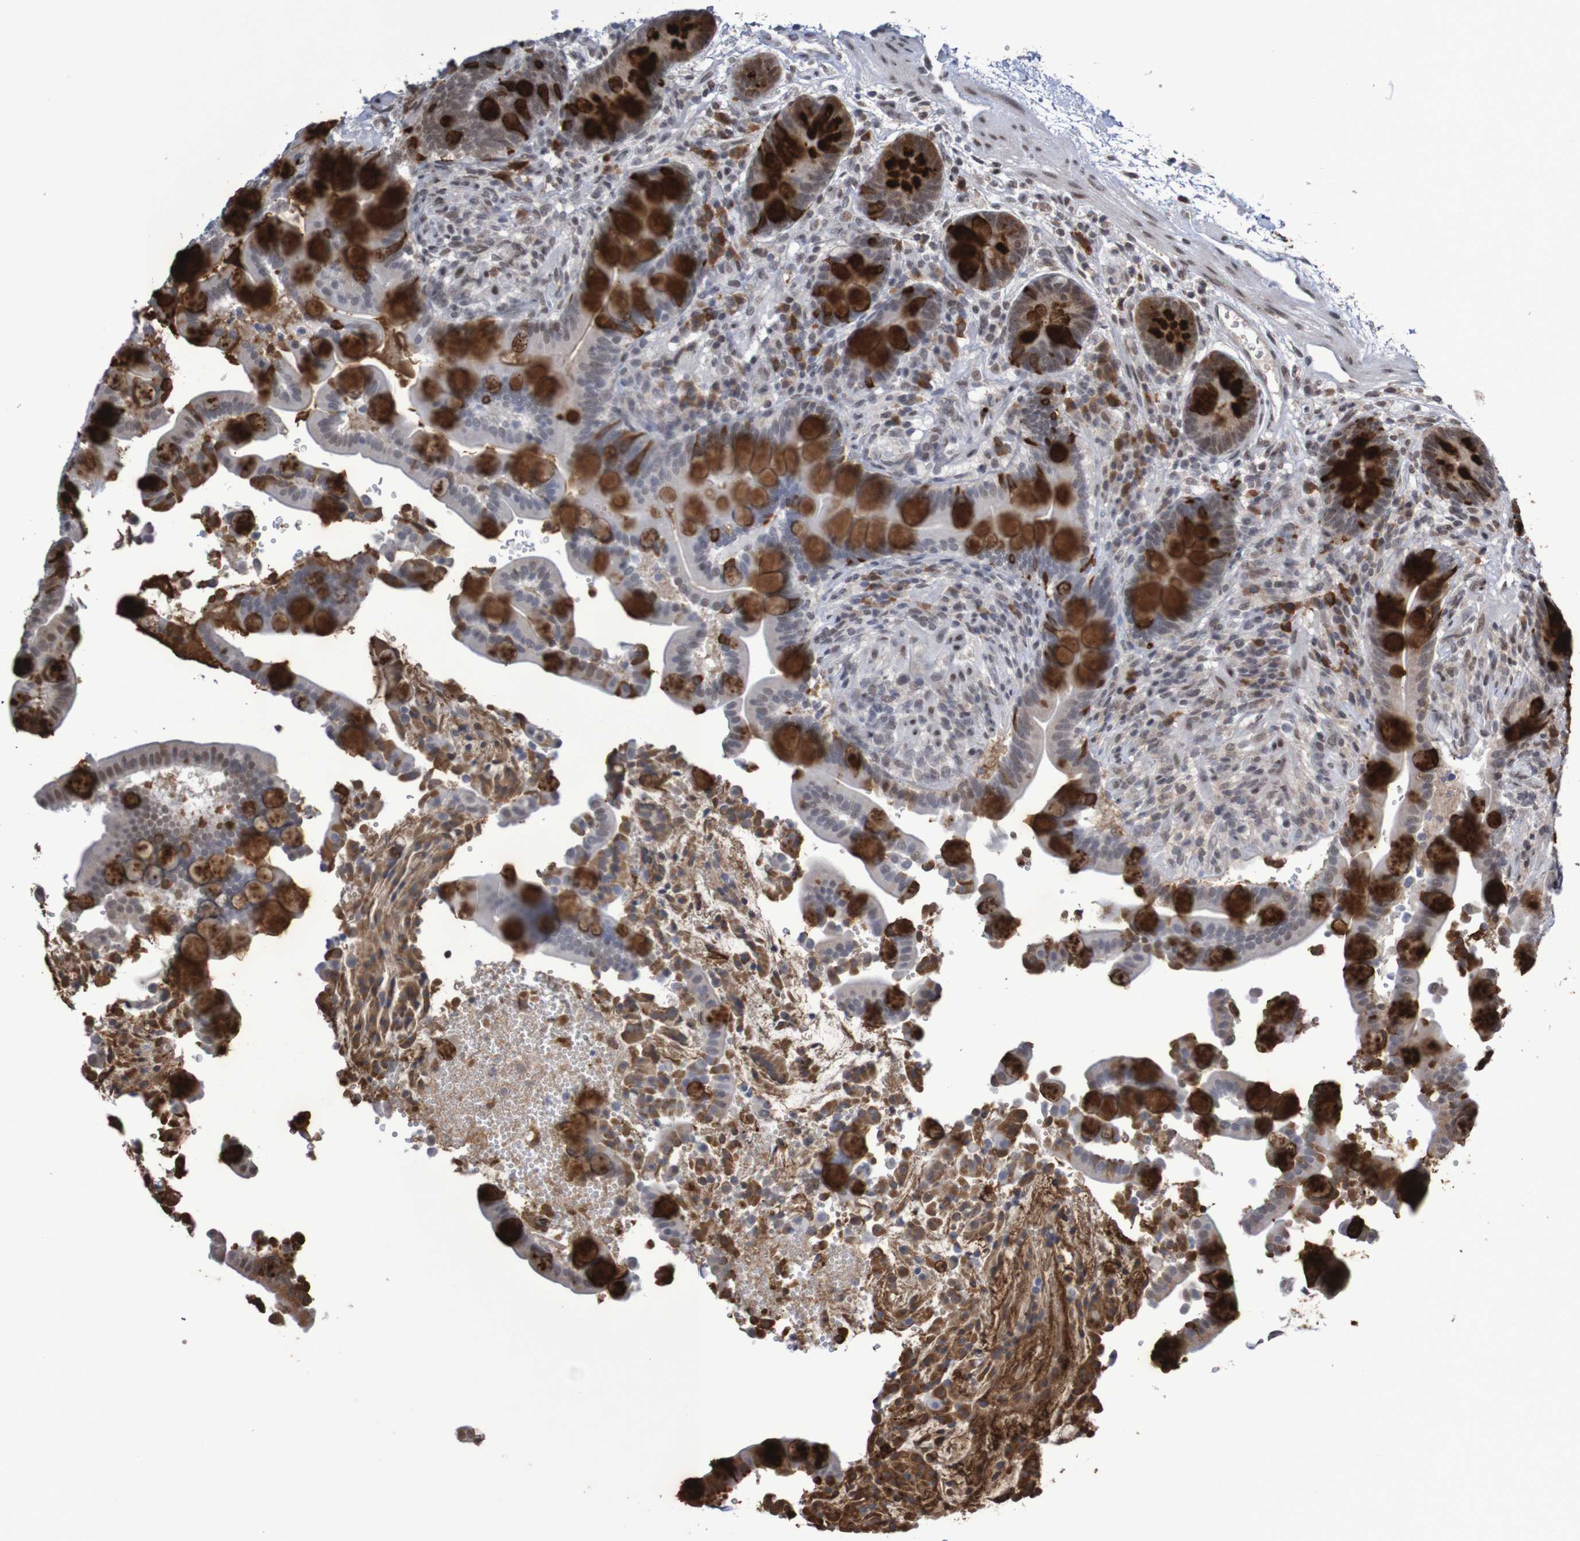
{"staining": {"intensity": "moderate", "quantity": "25%-75%", "location": "cytoplasmic/membranous"}, "tissue": "colon", "cell_type": "Endothelial cells", "image_type": "normal", "snomed": [{"axis": "morphology", "description": "Normal tissue, NOS"}, {"axis": "topography", "description": "Colon"}], "caption": "Colon stained with immunohistochemistry (IHC) exhibits moderate cytoplasmic/membranous staining in about 25%-75% of endothelial cells.", "gene": "ITLN1", "patient": {"sex": "male", "age": 73}}